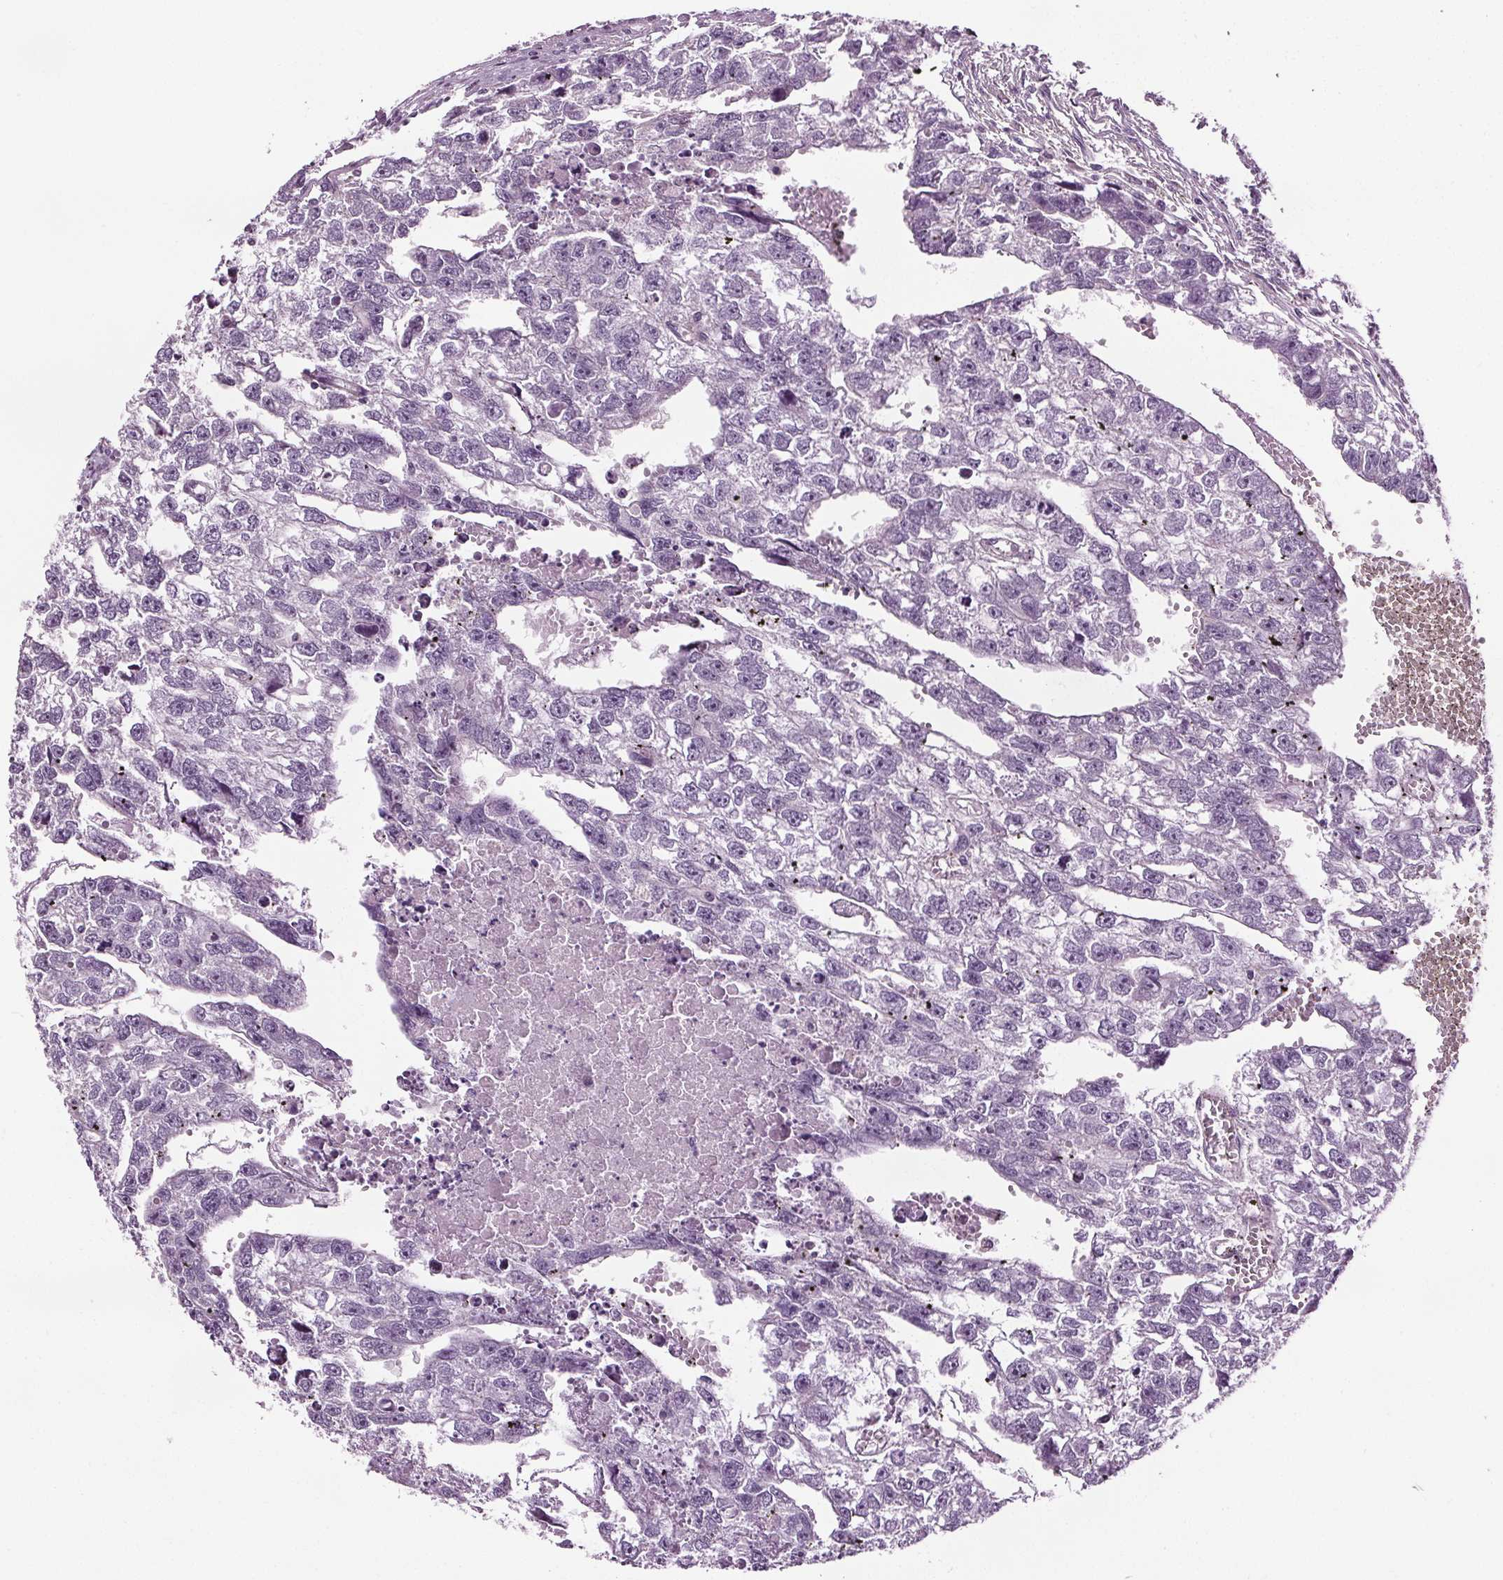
{"staining": {"intensity": "negative", "quantity": "none", "location": "none"}, "tissue": "testis cancer", "cell_type": "Tumor cells", "image_type": "cancer", "snomed": [{"axis": "morphology", "description": "Carcinoma, Embryonal, NOS"}, {"axis": "morphology", "description": "Teratoma, malignant, NOS"}, {"axis": "topography", "description": "Testis"}], "caption": "Embryonal carcinoma (testis) stained for a protein using immunohistochemistry exhibits no positivity tumor cells.", "gene": "RASA1", "patient": {"sex": "male", "age": 44}}